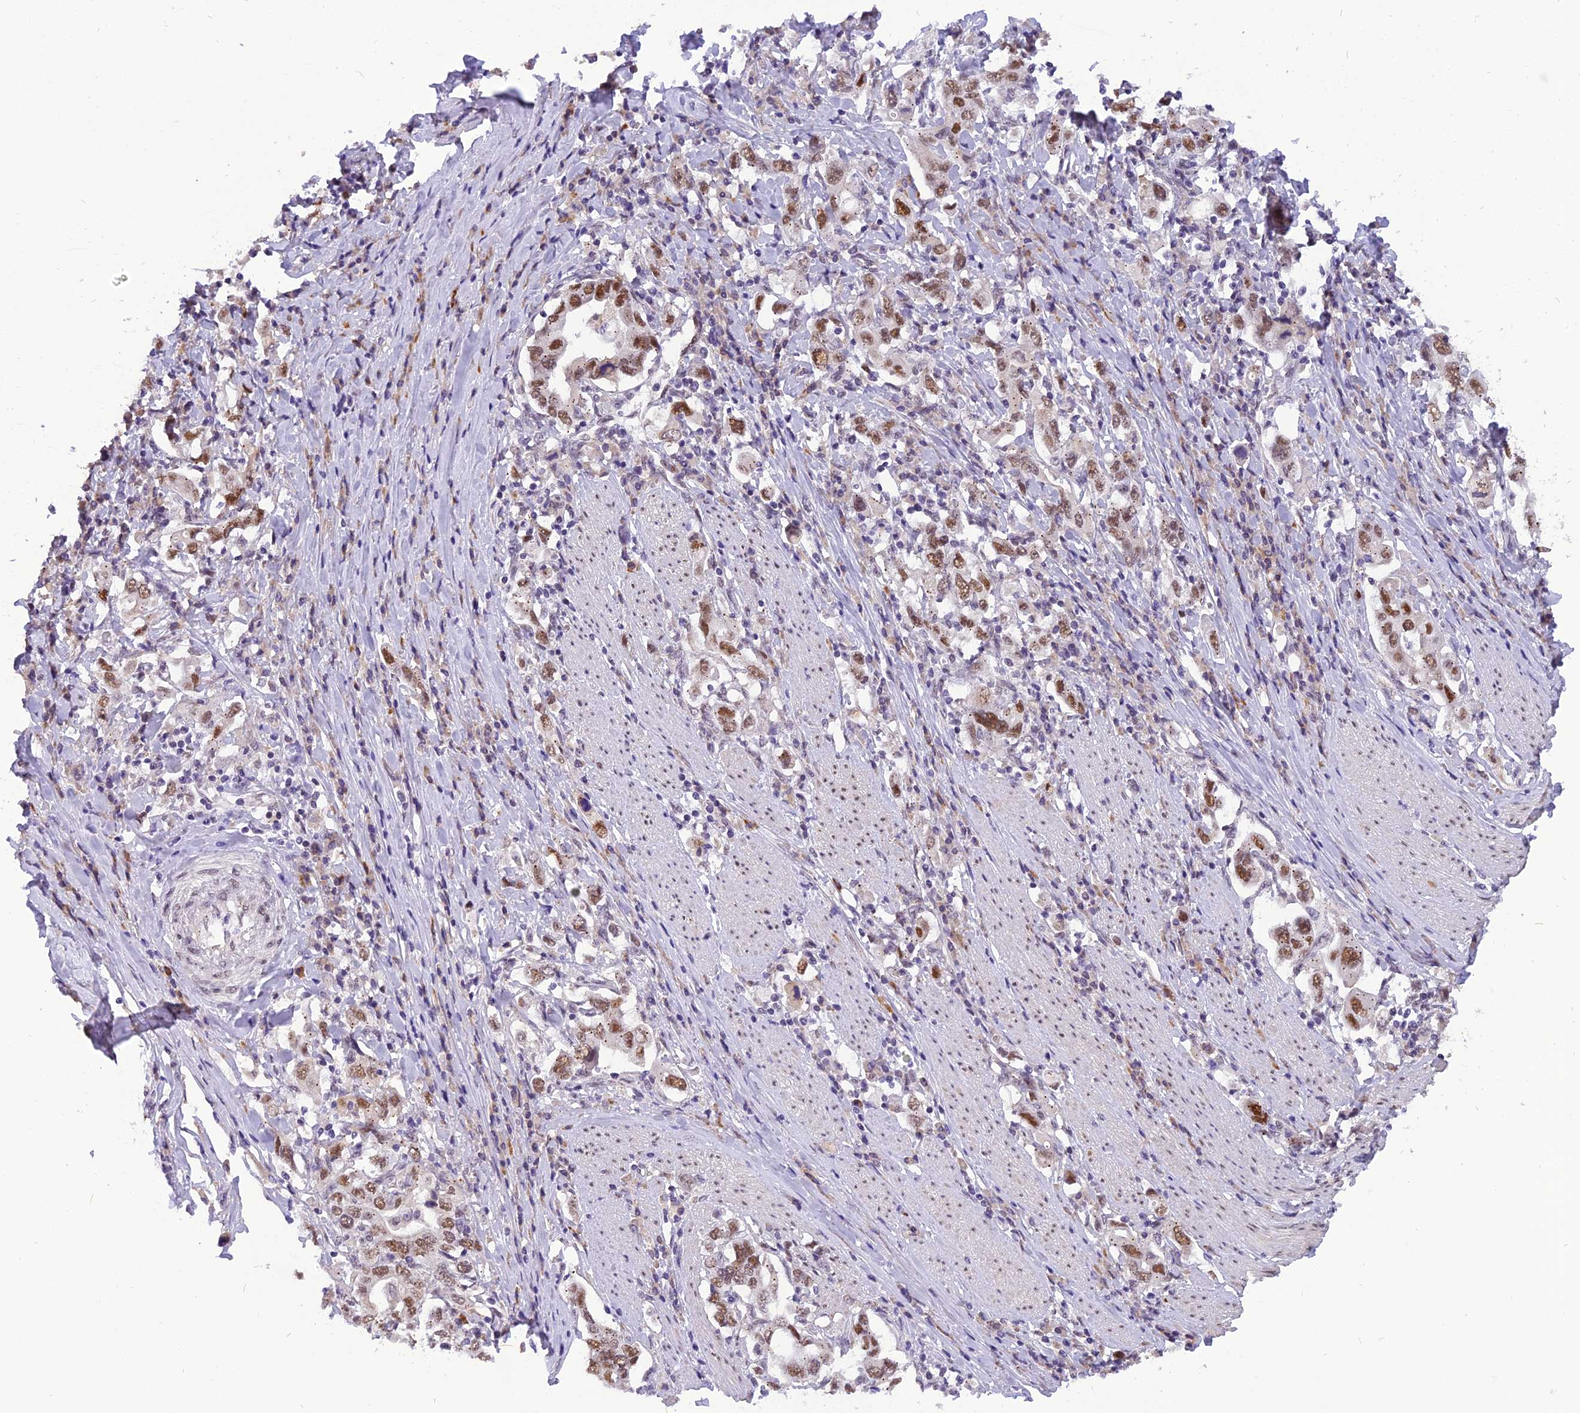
{"staining": {"intensity": "moderate", "quantity": ">75%", "location": "nuclear"}, "tissue": "stomach cancer", "cell_type": "Tumor cells", "image_type": "cancer", "snomed": [{"axis": "morphology", "description": "Adenocarcinoma, NOS"}, {"axis": "topography", "description": "Stomach, upper"}, {"axis": "topography", "description": "Stomach"}], "caption": "A histopathology image of human stomach cancer (adenocarcinoma) stained for a protein displays moderate nuclear brown staining in tumor cells.", "gene": "IRF2BP1", "patient": {"sex": "male", "age": 62}}